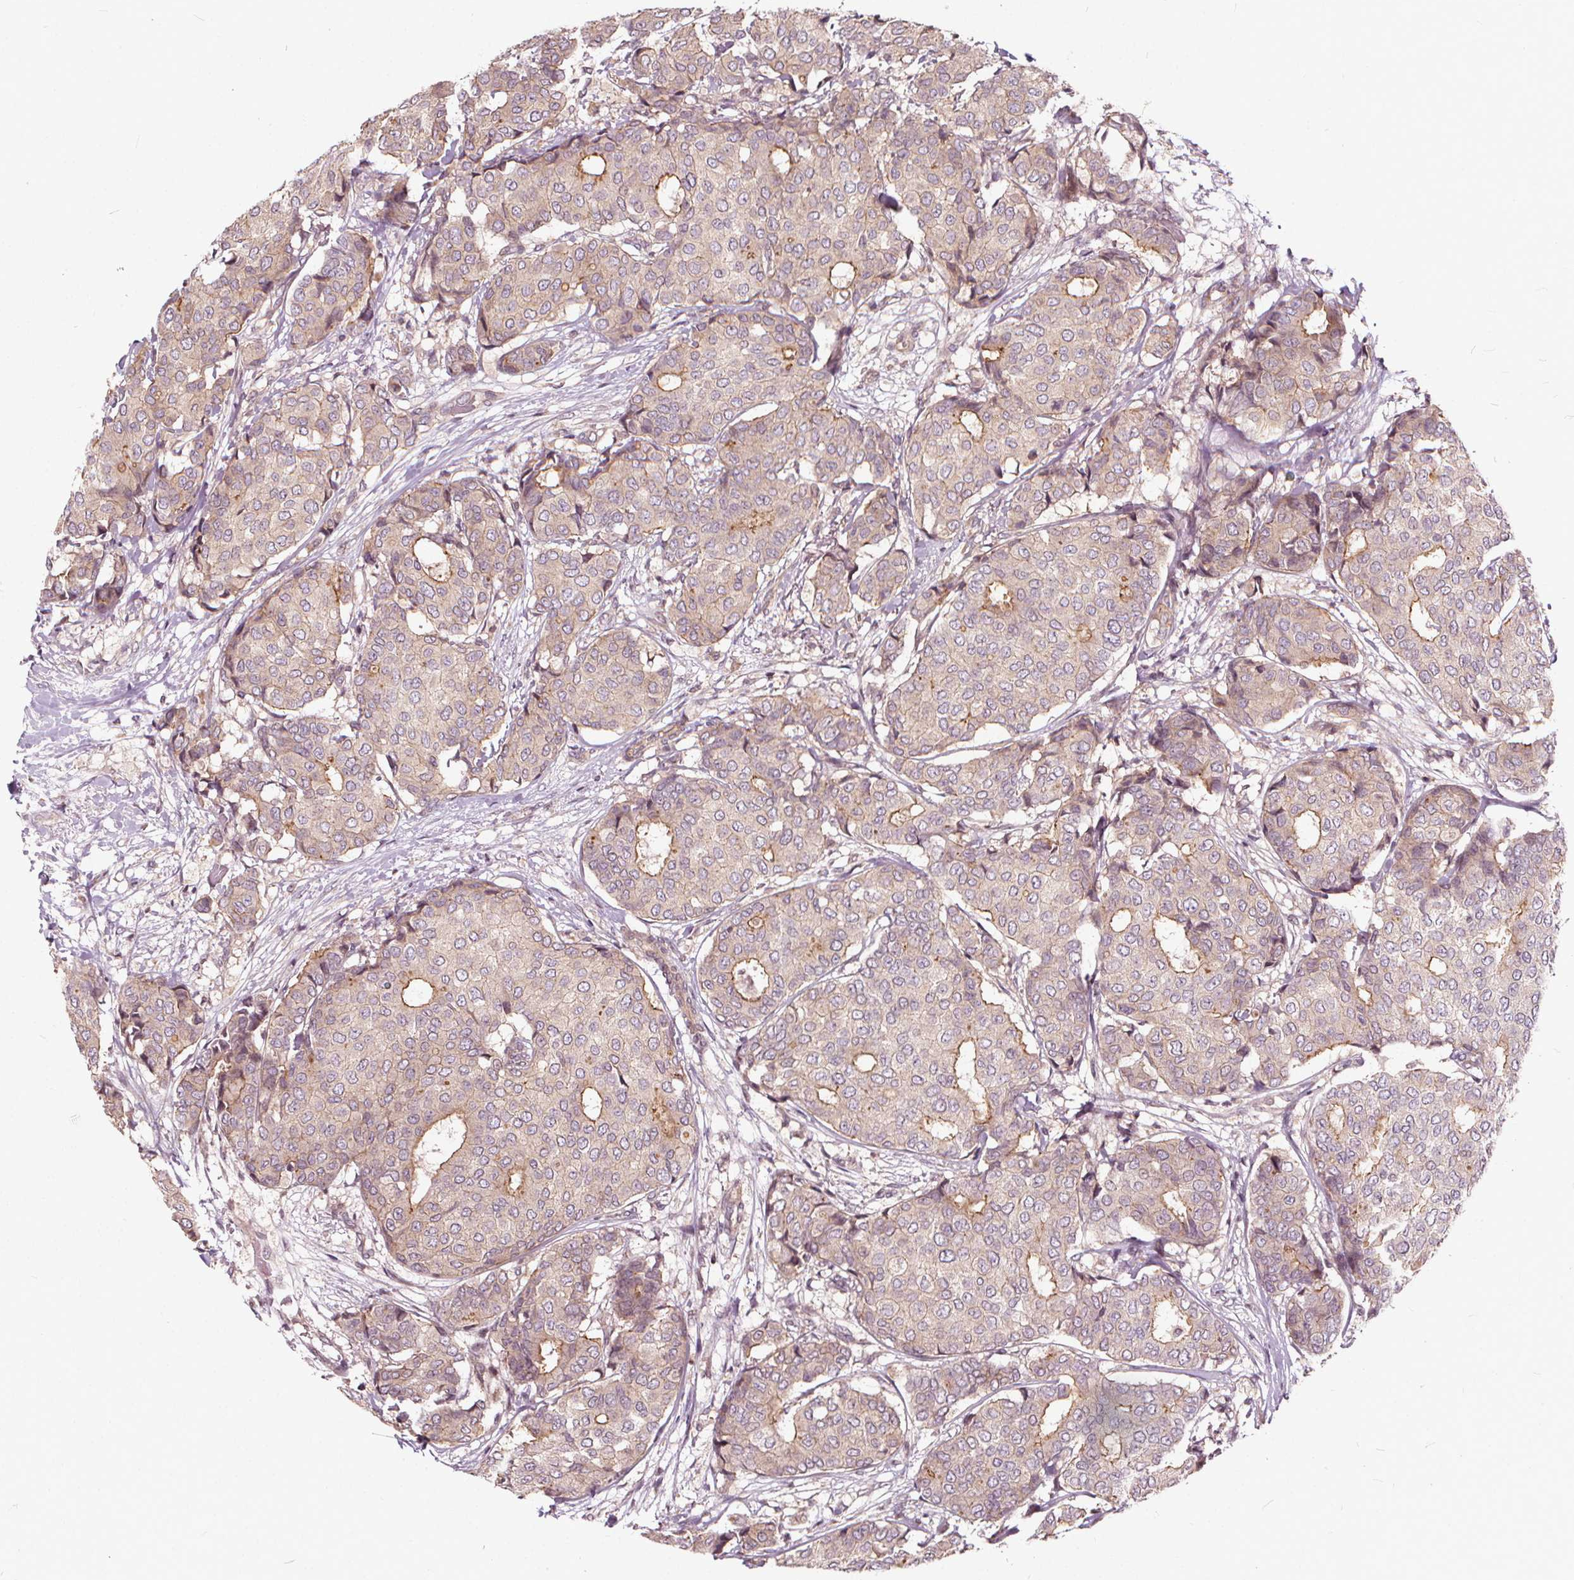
{"staining": {"intensity": "moderate", "quantity": ">75%", "location": "cytoplasmic/membranous"}, "tissue": "breast cancer", "cell_type": "Tumor cells", "image_type": "cancer", "snomed": [{"axis": "morphology", "description": "Duct carcinoma"}, {"axis": "topography", "description": "Breast"}], "caption": "IHC histopathology image of neoplastic tissue: human intraductal carcinoma (breast) stained using IHC demonstrates medium levels of moderate protein expression localized specifically in the cytoplasmic/membranous of tumor cells, appearing as a cytoplasmic/membranous brown color.", "gene": "INPP5E", "patient": {"sex": "female", "age": 75}}